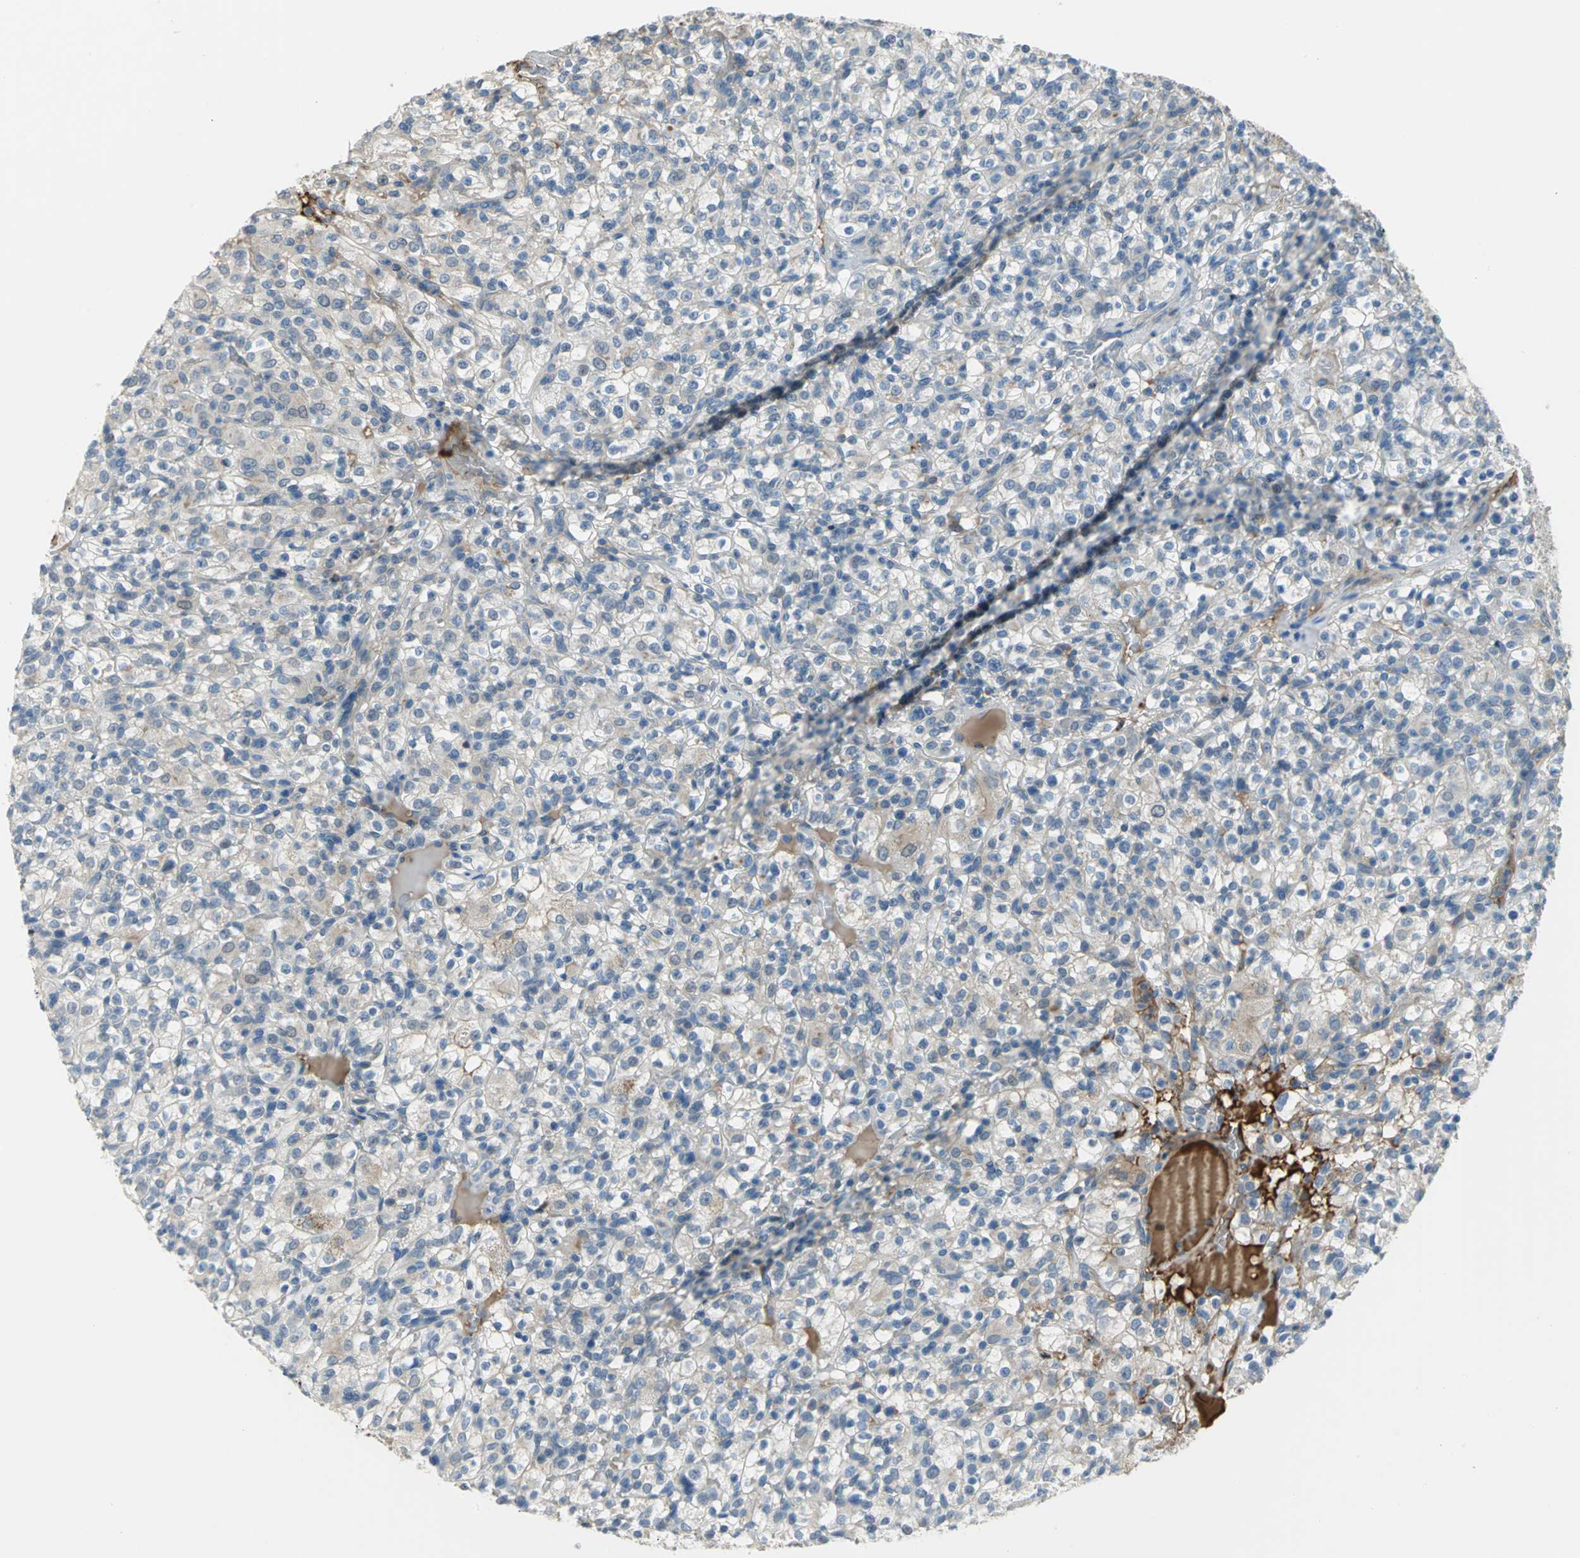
{"staining": {"intensity": "moderate", "quantity": ">75%", "location": "cytoplasmic/membranous"}, "tissue": "renal cancer", "cell_type": "Tumor cells", "image_type": "cancer", "snomed": [{"axis": "morphology", "description": "Normal tissue, NOS"}, {"axis": "morphology", "description": "Adenocarcinoma, NOS"}, {"axis": "topography", "description": "Kidney"}], "caption": "Immunohistochemical staining of human renal cancer (adenocarcinoma) shows medium levels of moderate cytoplasmic/membranous expression in about >75% of tumor cells.", "gene": "ZIC1", "patient": {"sex": "female", "age": 72}}